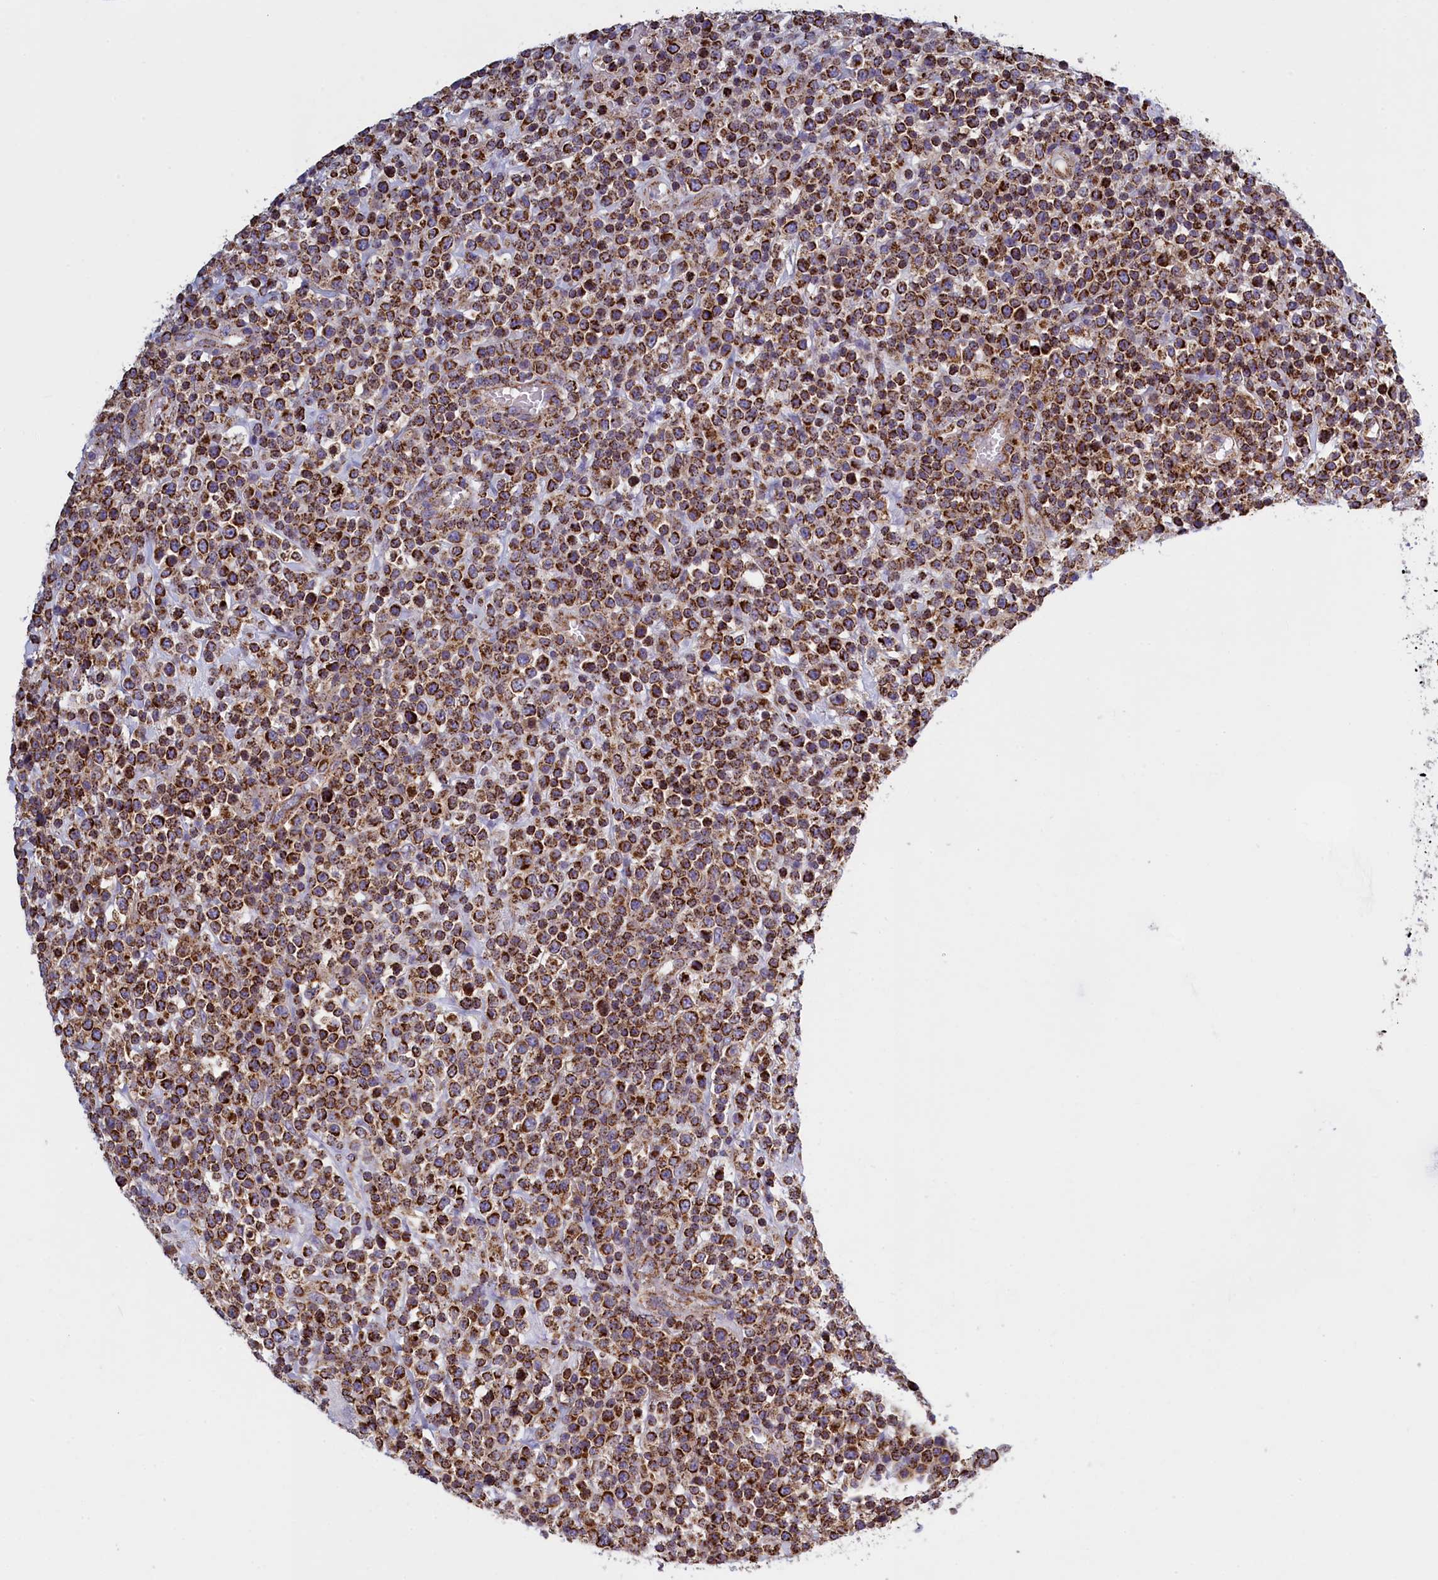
{"staining": {"intensity": "strong", "quantity": ">75%", "location": "cytoplasmic/membranous"}, "tissue": "lymphoma", "cell_type": "Tumor cells", "image_type": "cancer", "snomed": [{"axis": "morphology", "description": "Malignant lymphoma, non-Hodgkin's type, High grade"}, {"axis": "topography", "description": "Colon"}], "caption": "The image displays immunohistochemical staining of malignant lymphoma, non-Hodgkin's type (high-grade). There is strong cytoplasmic/membranous positivity is identified in about >75% of tumor cells. Using DAB (3,3'-diaminobenzidine) (brown) and hematoxylin (blue) stains, captured at high magnification using brightfield microscopy.", "gene": "IFT122", "patient": {"sex": "female", "age": 53}}